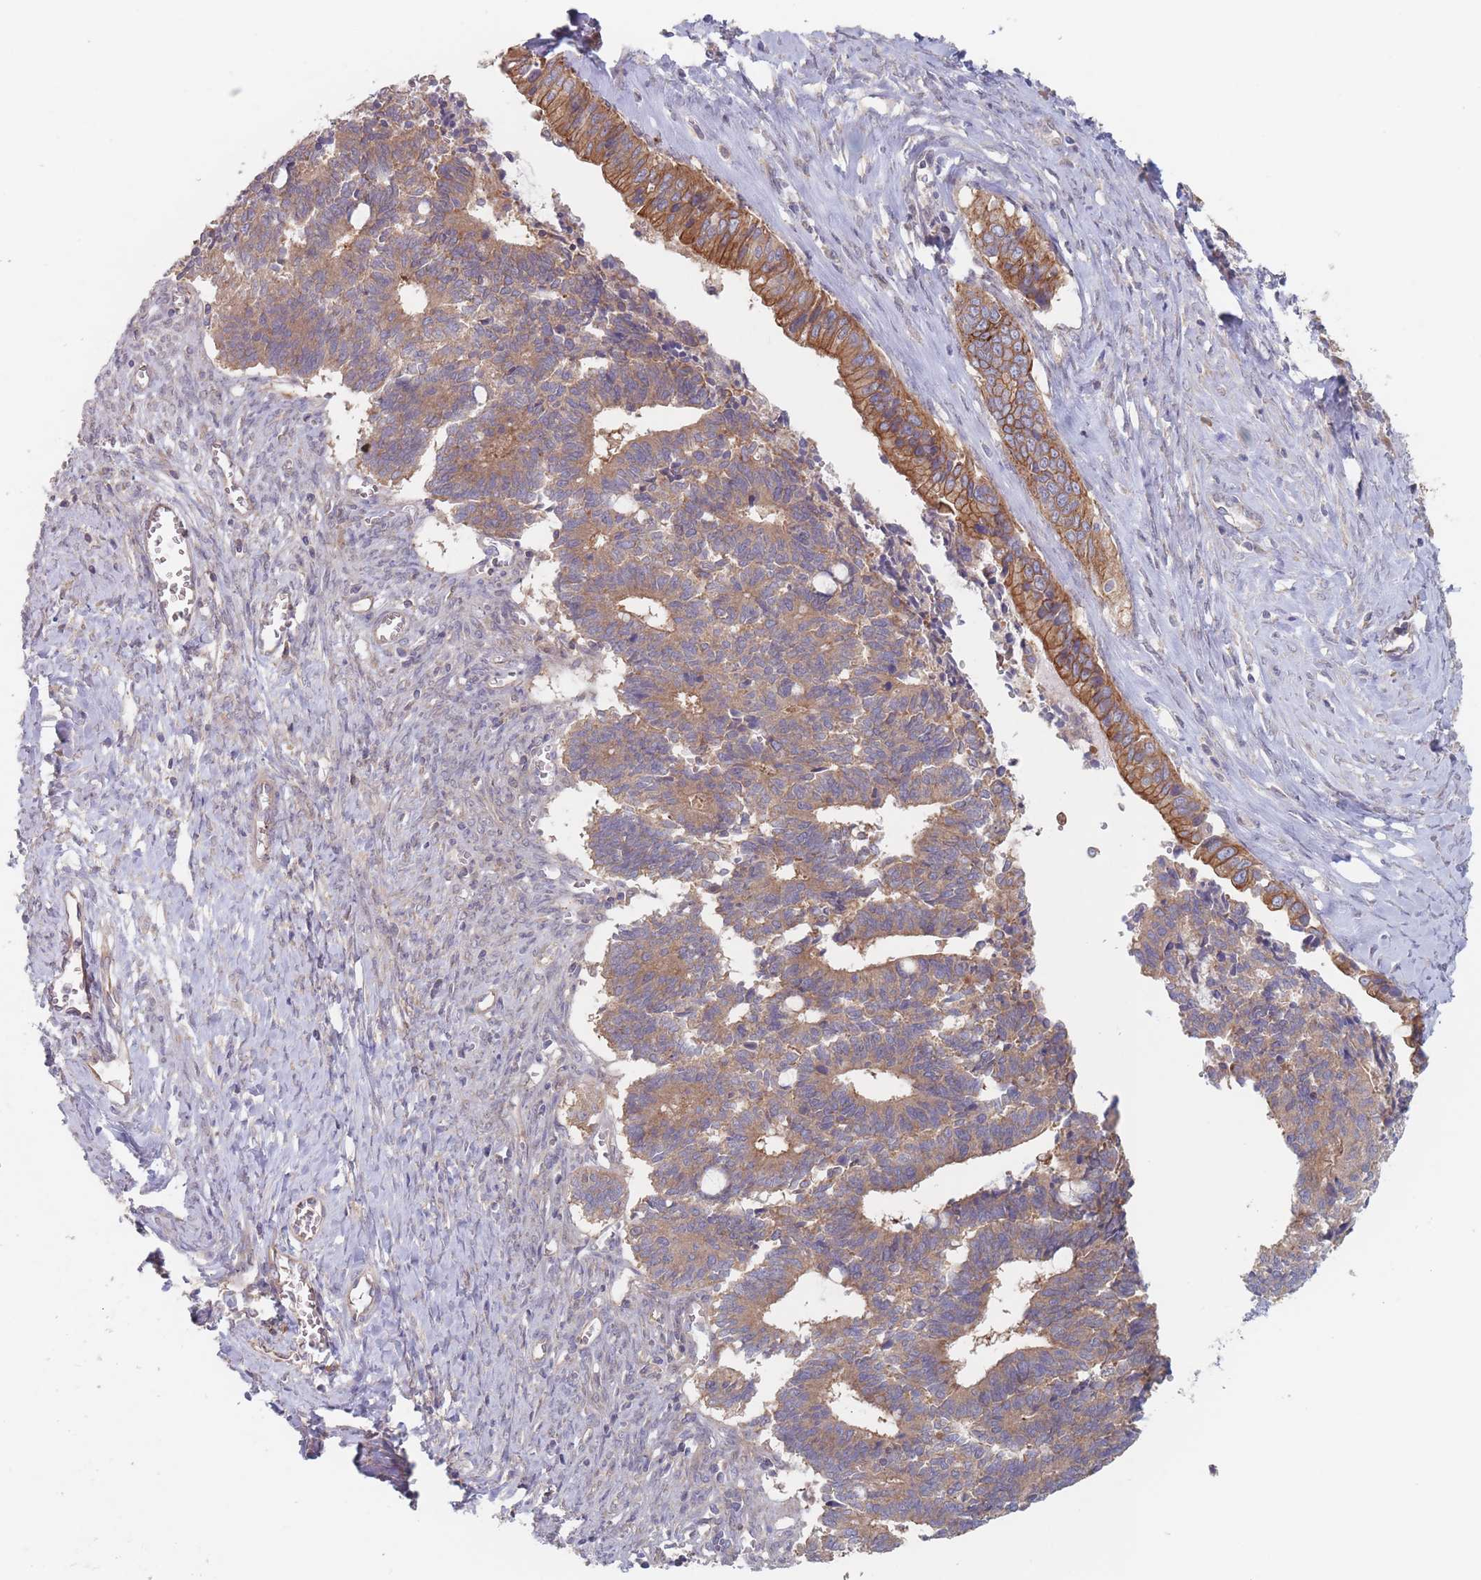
{"staining": {"intensity": "moderate", "quantity": ">75%", "location": "cytoplasmic/membranous"}, "tissue": "cervical cancer", "cell_type": "Tumor cells", "image_type": "cancer", "snomed": [{"axis": "morphology", "description": "Adenocarcinoma, NOS"}, {"axis": "topography", "description": "Cervix"}], "caption": "This is a histology image of immunohistochemistry (IHC) staining of cervical cancer (adenocarcinoma), which shows moderate staining in the cytoplasmic/membranous of tumor cells.", "gene": "EFCC1", "patient": {"sex": "female", "age": 44}}